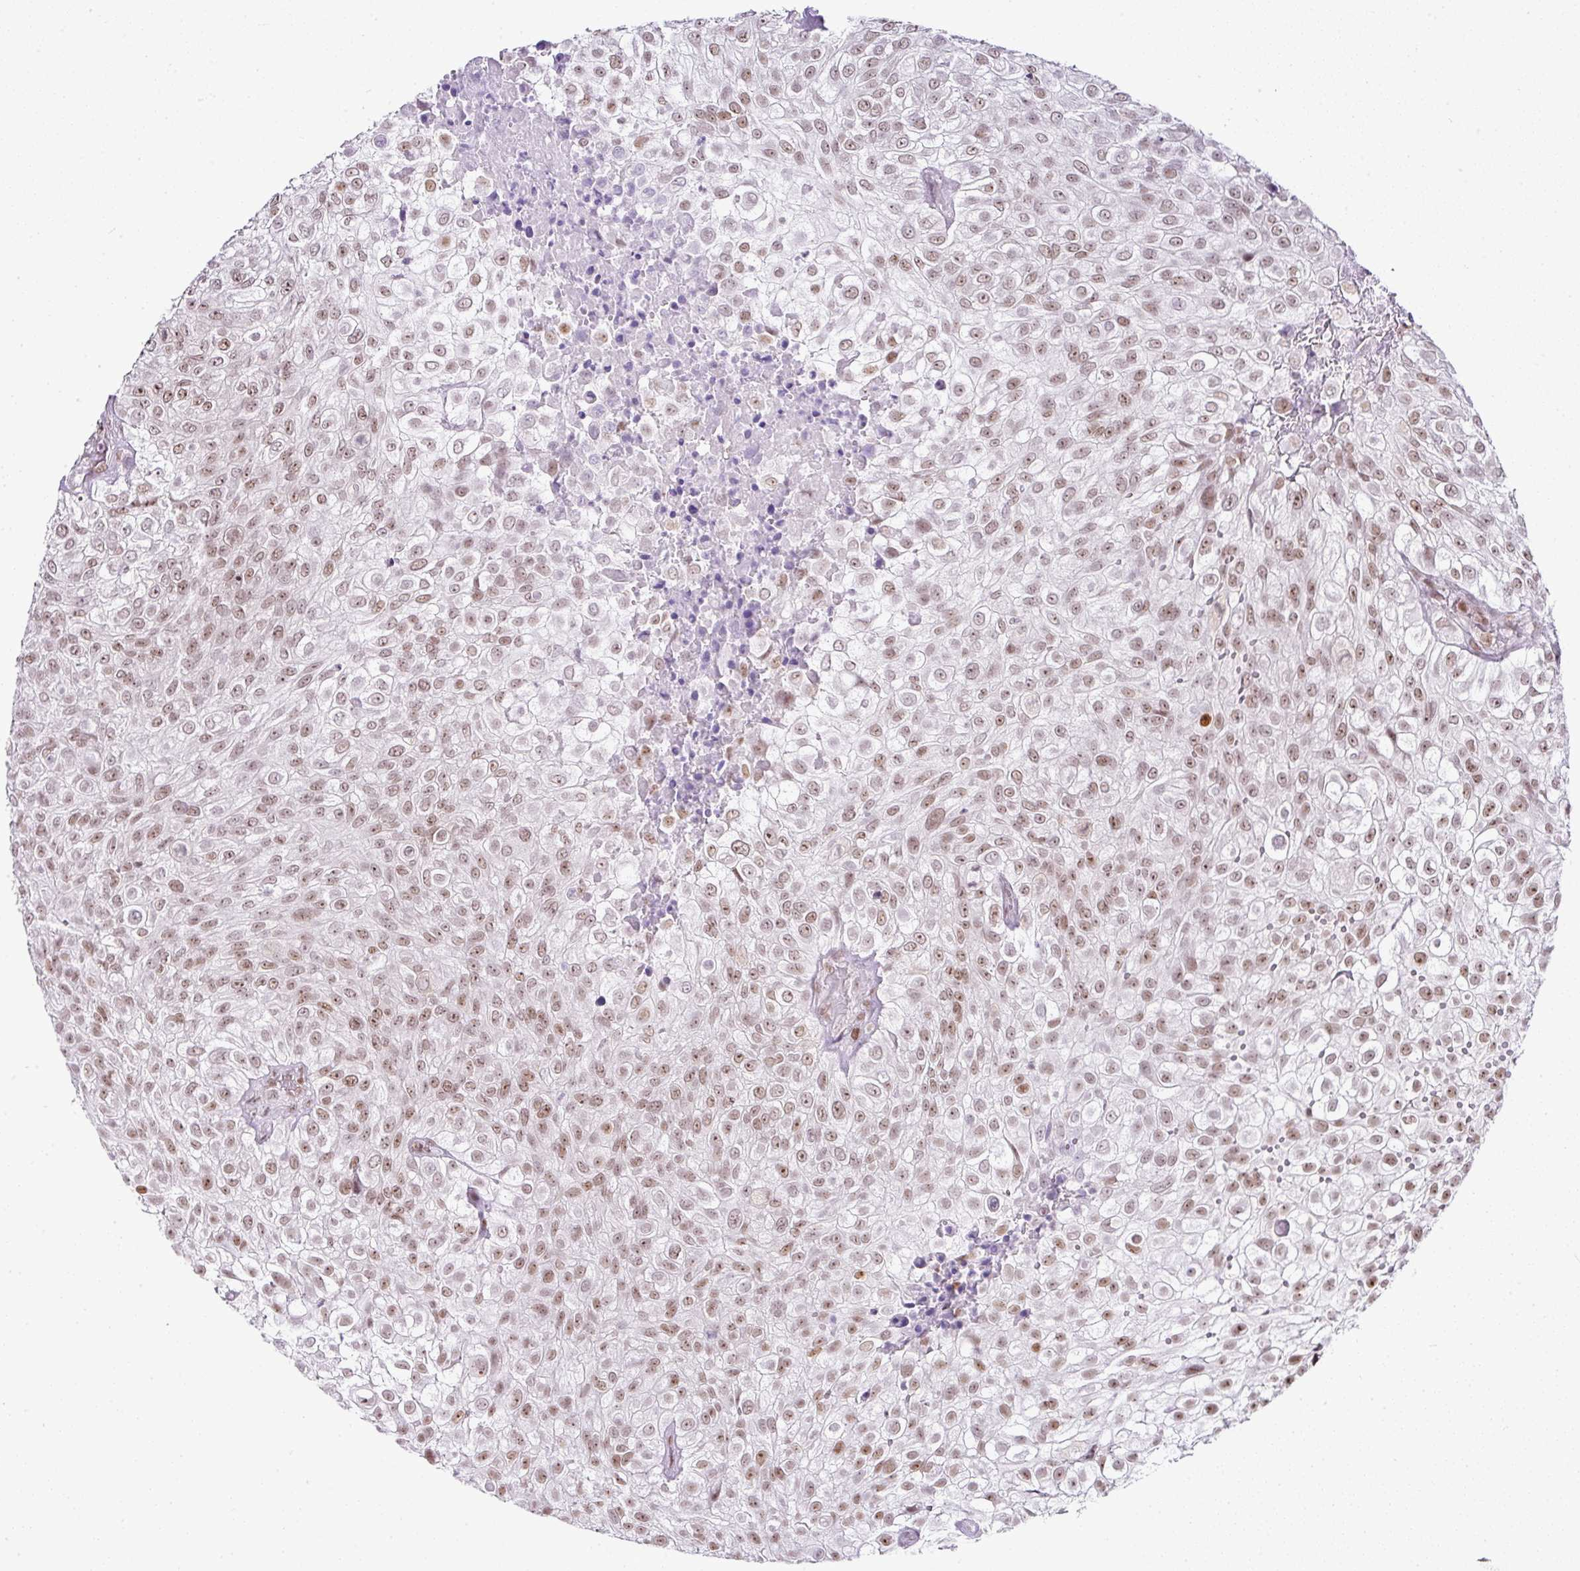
{"staining": {"intensity": "moderate", "quantity": ">75%", "location": "nuclear"}, "tissue": "urothelial cancer", "cell_type": "Tumor cells", "image_type": "cancer", "snomed": [{"axis": "morphology", "description": "Urothelial carcinoma, High grade"}, {"axis": "topography", "description": "Urinary bladder"}], "caption": "The immunohistochemical stain labels moderate nuclear expression in tumor cells of urothelial cancer tissue.", "gene": "FAM32A", "patient": {"sex": "male", "age": 56}}